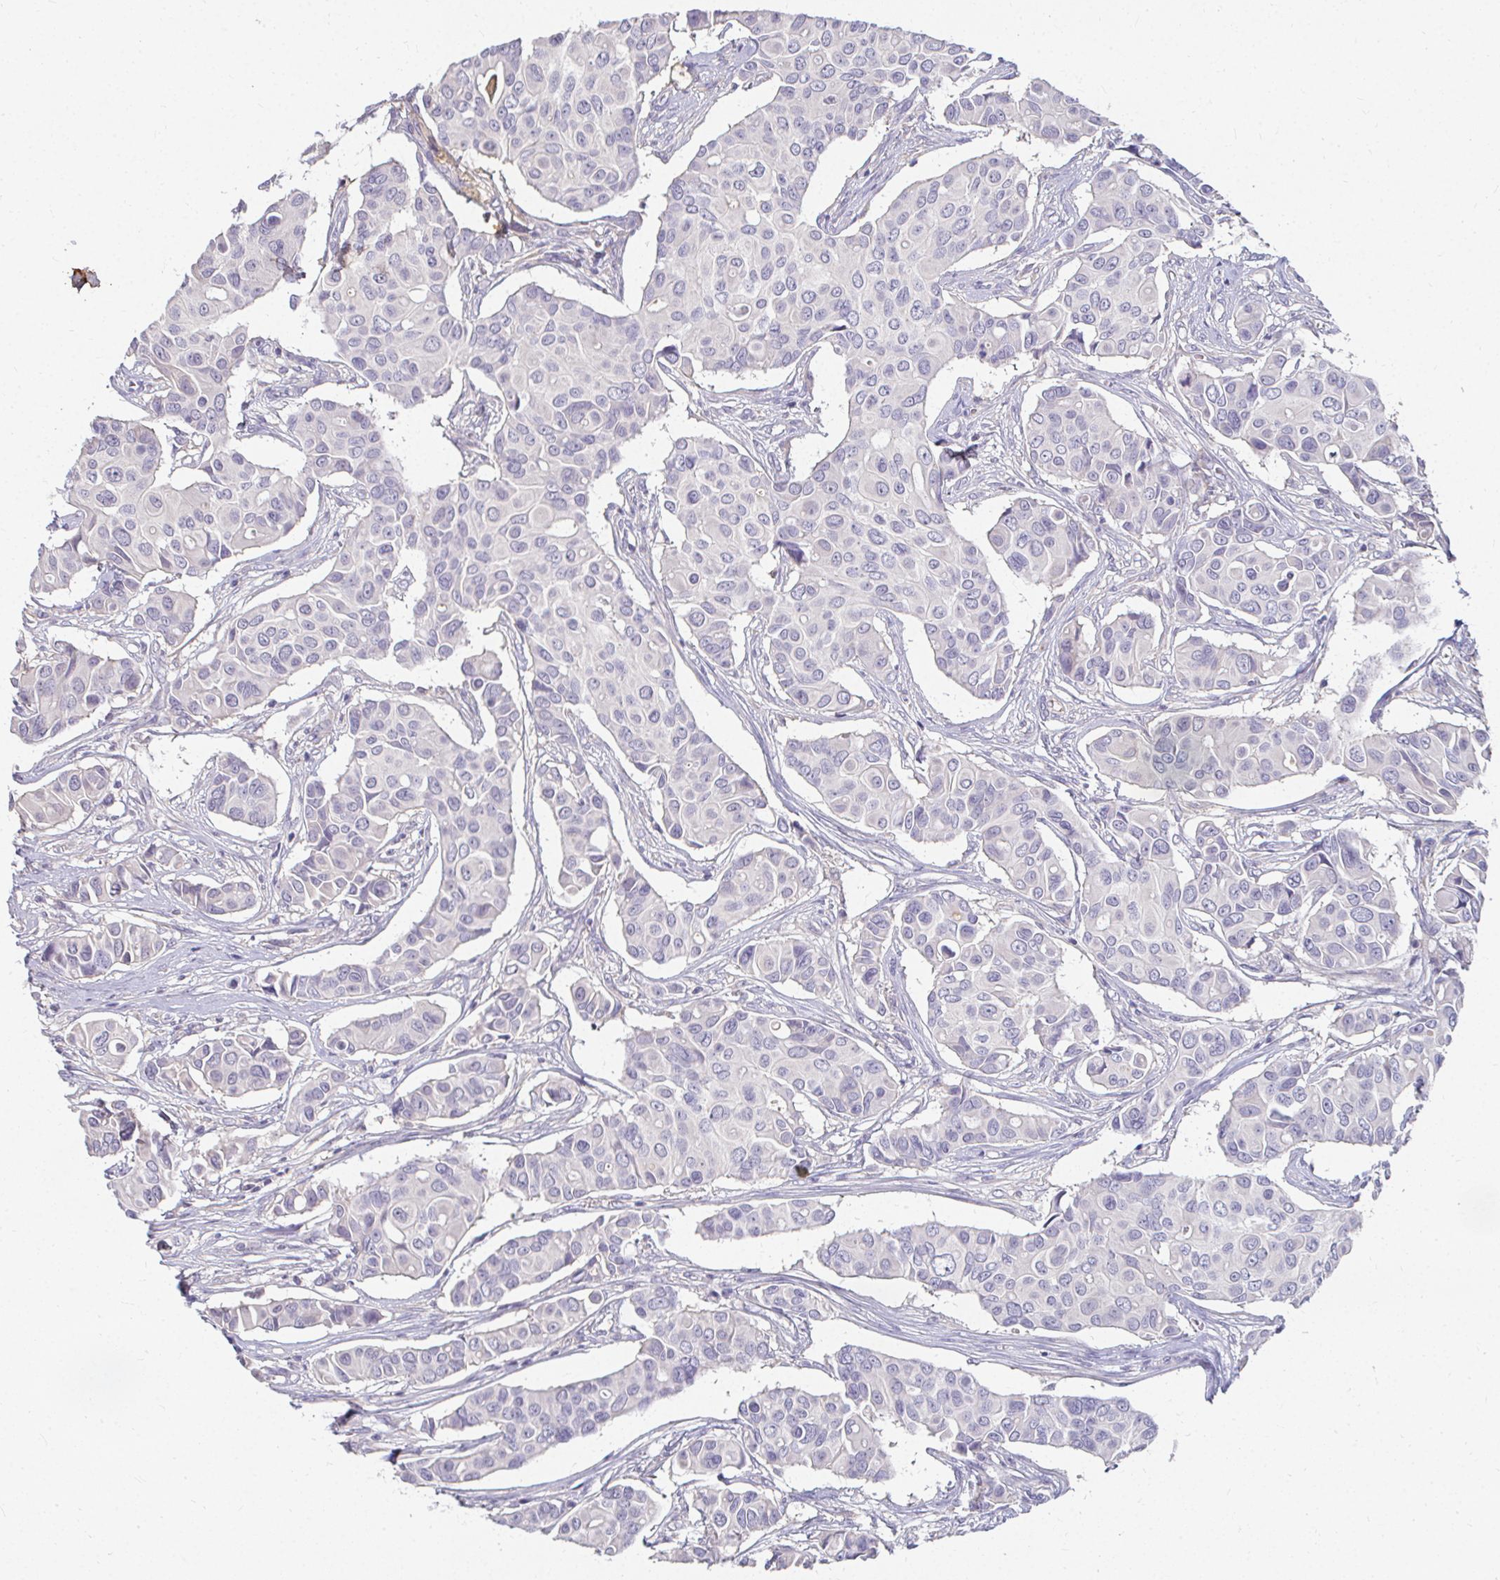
{"staining": {"intensity": "negative", "quantity": "none", "location": "none"}, "tissue": "breast cancer", "cell_type": "Tumor cells", "image_type": "cancer", "snomed": [{"axis": "morphology", "description": "Normal tissue, NOS"}, {"axis": "morphology", "description": "Duct carcinoma"}, {"axis": "topography", "description": "Skin"}, {"axis": "topography", "description": "Breast"}], "caption": "Breast cancer (intraductal carcinoma) was stained to show a protein in brown. There is no significant expression in tumor cells.", "gene": "LOXL4", "patient": {"sex": "female", "age": 54}}